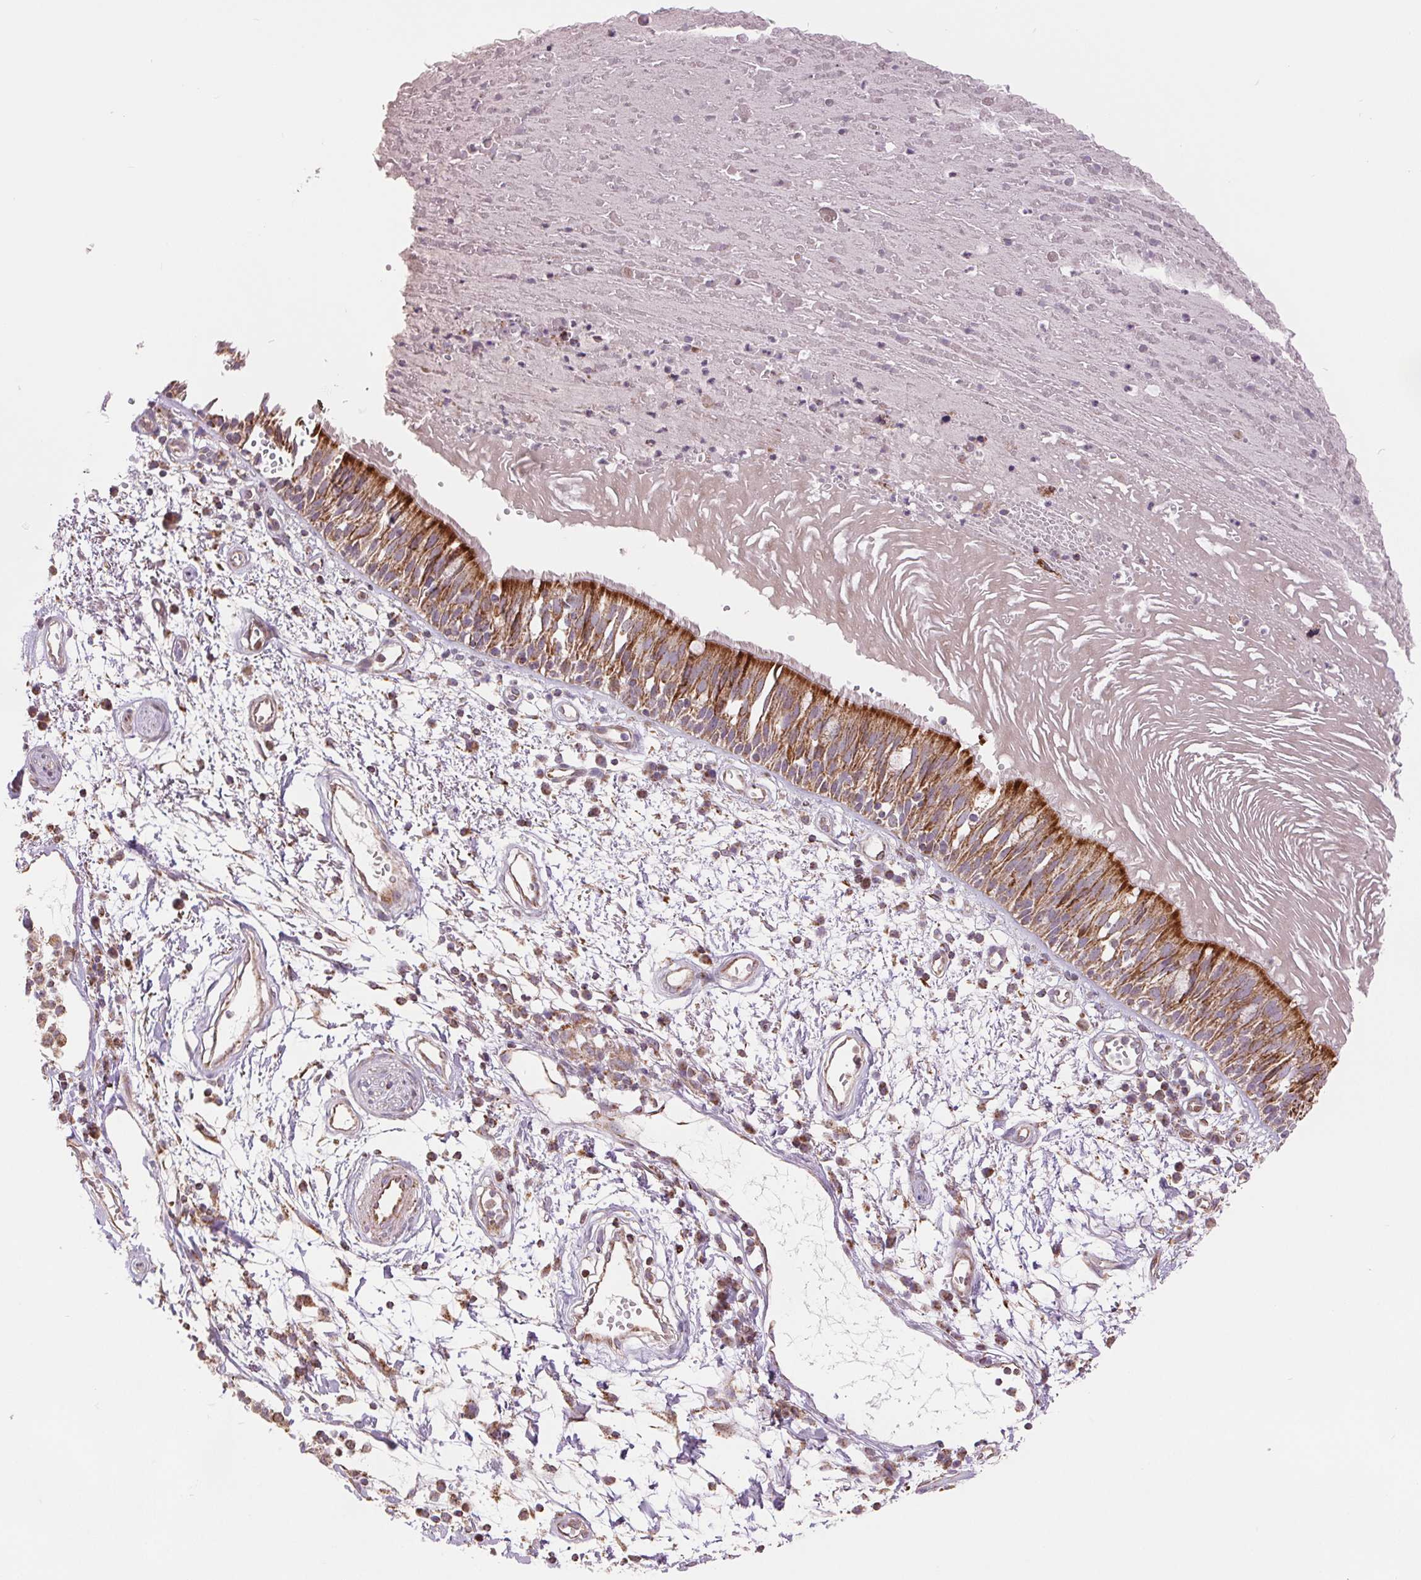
{"staining": {"intensity": "moderate", "quantity": ">75%", "location": "cytoplasmic/membranous"}, "tissue": "bronchus", "cell_type": "Respiratory epithelial cells", "image_type": "normal", "snomed": [{"axis": "morphology", "description": "Normal tissue, NOS"}, {"axis": "morphology", "description": "Squamous cell carcinoma, NOS"}, {"axis": "topography", "description": "Cartilage tissue"}, {"axis": "topography", "description": "Bronchus"}, {"axis": "topography", "description": "Lung"}], "caption": "A micrograph of bronchus stained for a protein shows moderate cytoplasmic/membranous brown staining in respiratory epithelial cells.", "gene": "DGUOK", "patient": {"sex": "male", "age": 66}}